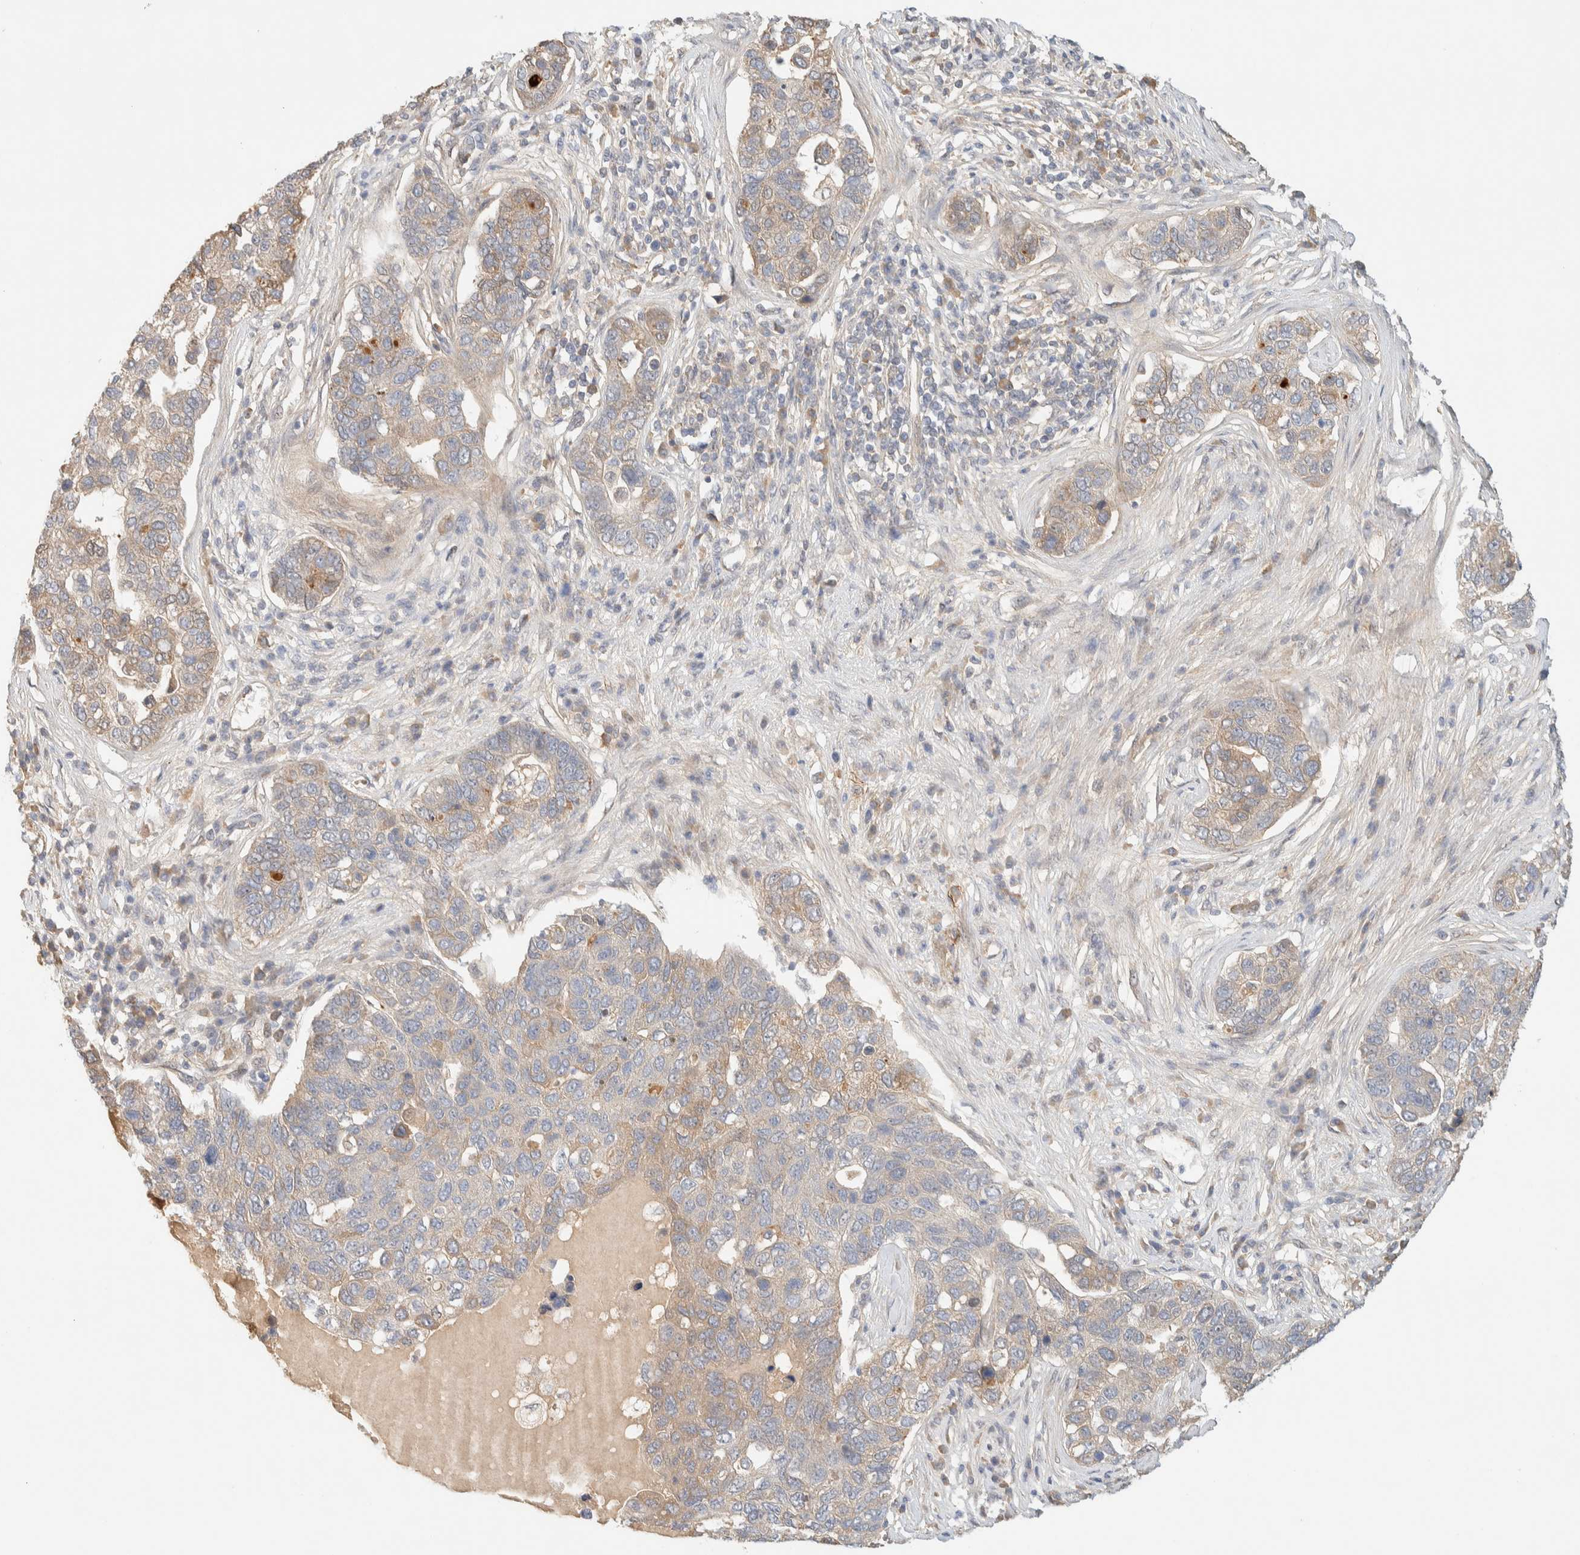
{"staining": {"intensity": "weak", "quantity": "25%-75%", "location": "cytoplasmic/membranous"}, "tissue": "pancreatic cancer", "cell_type": "Tumor cells", "image_type": "cancer", "snomed": [{"axis": "morphology", "description": "Adenocarcinoma, NOS"}, {"axis": "topography", "description": "Pancreas"}], "caption": "Pancreatic cancer (adenocarcinoma) stained with a brown dye reveals weak cytoplasmic/membranous positive expression in about 25%-75% of tumor cells.", "gene": "FAT1", "patient": {"sex": "female", "age": 61}}